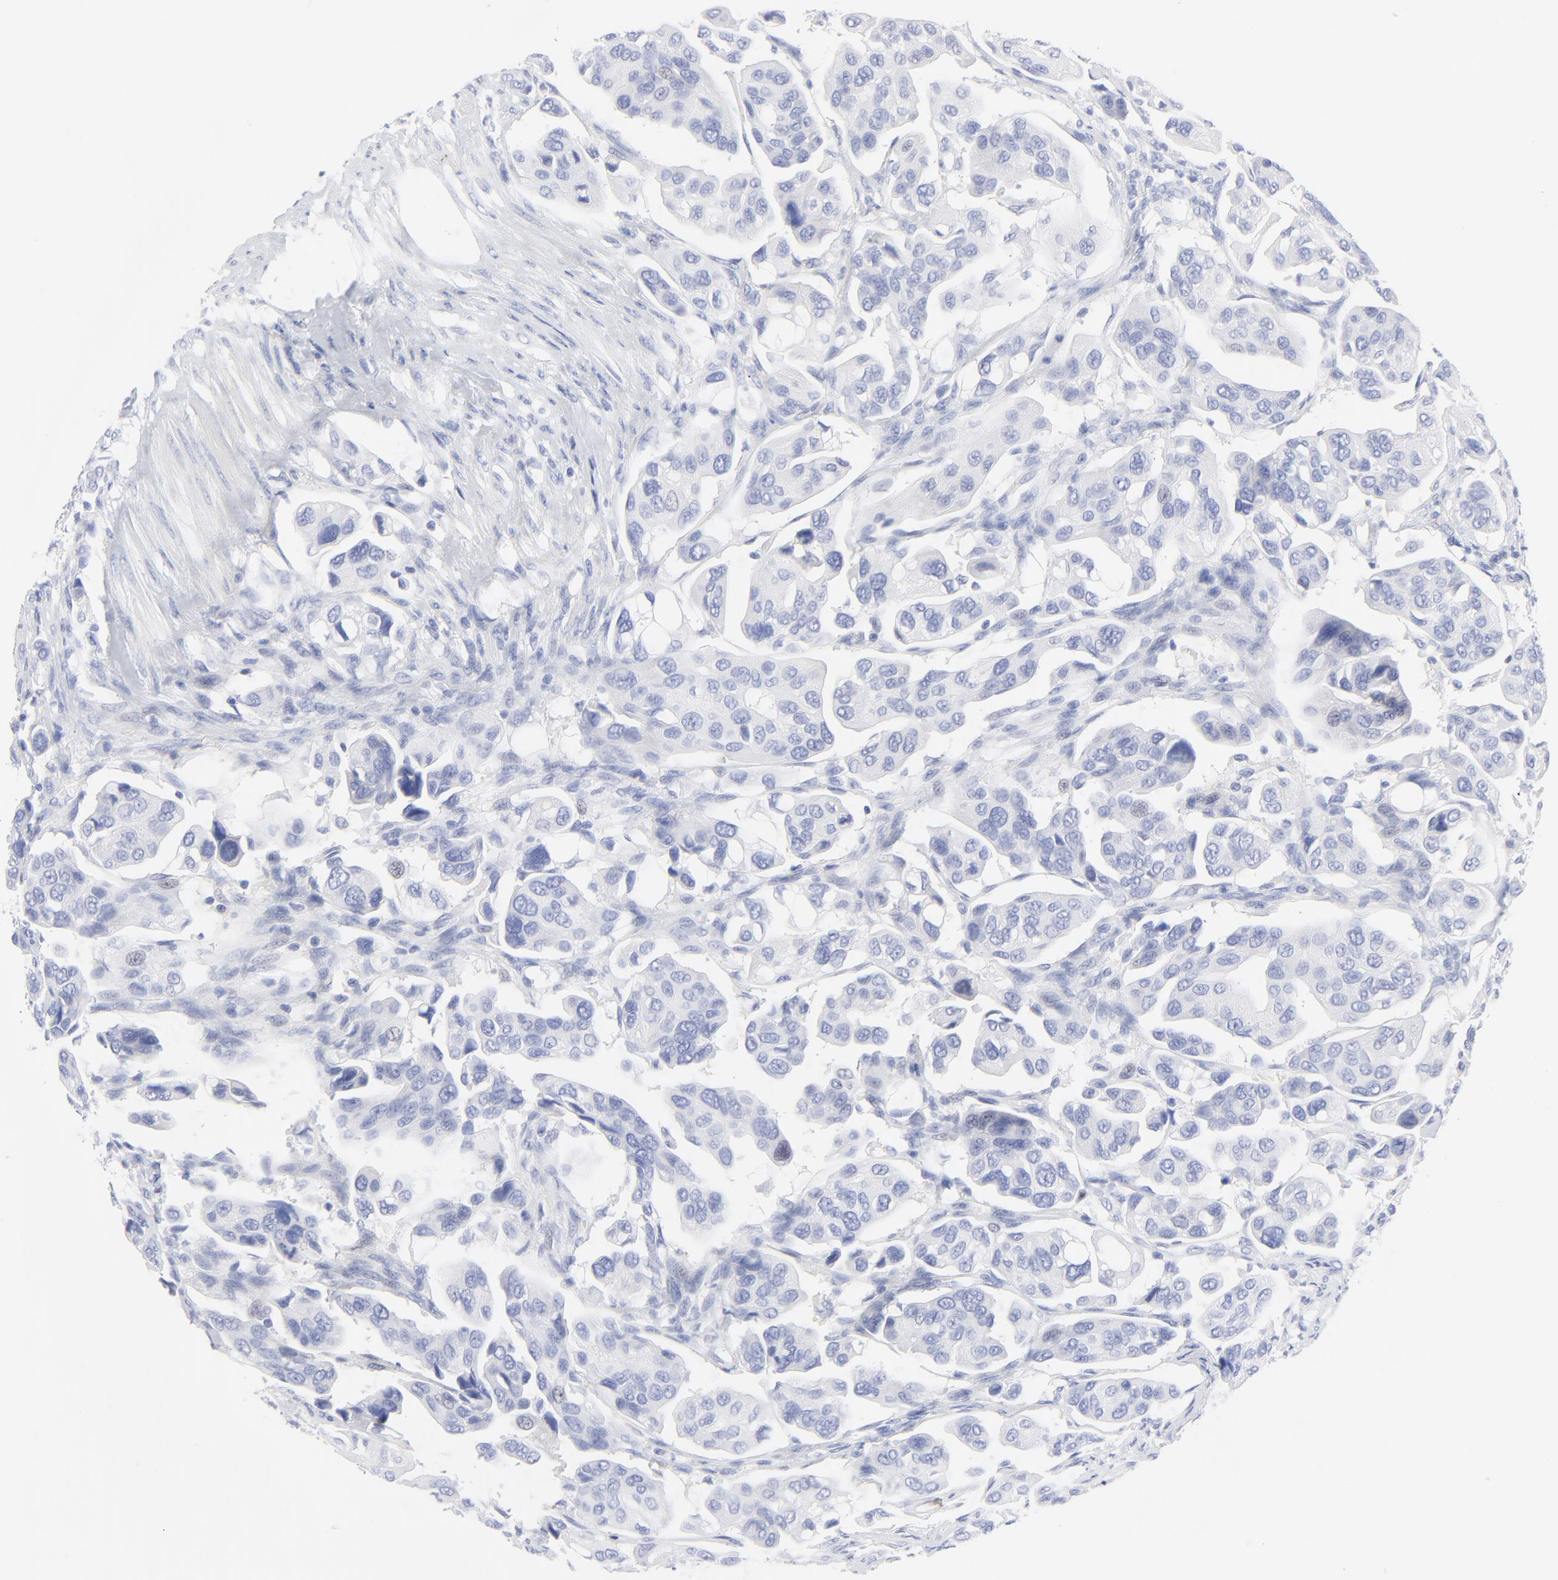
{"staining": {"intensity": "negative", "quantity": "none", "location": "none"}, "tissue": "urothelial cancer", "cell_type": "Tumor cells", "image_type": "cancer", "snomed": [{"axis": "morphology", "description": "Adenocarcinoma, NOS"}, {"axis": "topography", "description": "Urinary bladder"}], "caption": "Human adenocarcinoma stained for a protein using immunohistochemistry (IHC) displays no staining in tumor cells.", "gene": "PSD3", "patient": {"sex": "male", "age": 61}}